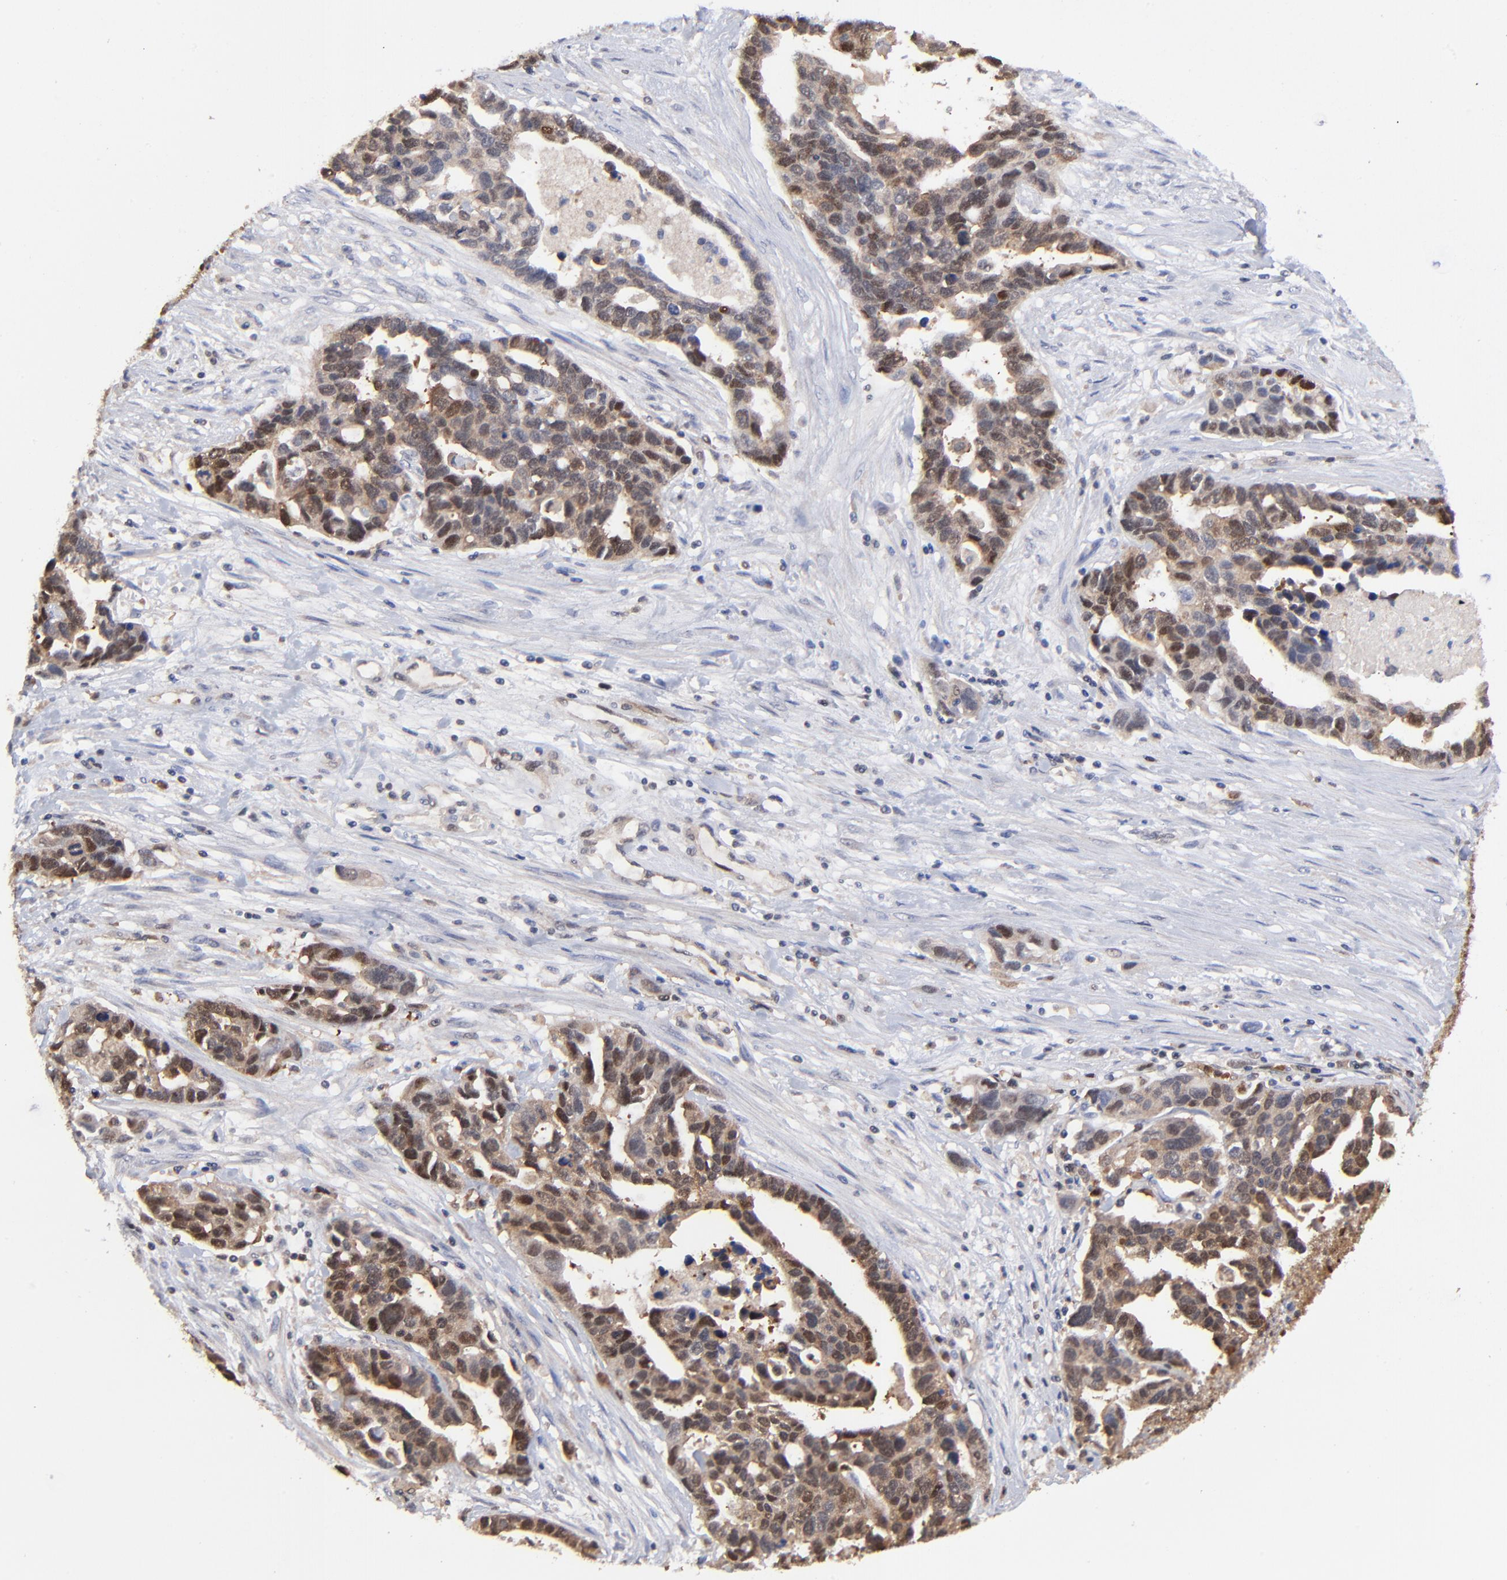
{"staining": {"intensity": "moderate", "quantity": ">75%", "location": "cytoplasmic/membranous,nuclear"}, "tissue": "ovarian cancer", "cell_type": "Tumor cells", "image_type": "cancer", "snomed": [{"axis": "morphology", "description": "Cystadenocarcinoma, serous, NOS"}, {"axis": "topography", "description": "Ovary"}], "caption": "Ovarian serous cystadenocarcinoma stained for a protein (brown) demonstrates moderate cytoplasmic/membranous and nuclear positive staining in about >75% of tumor cells.", "gene": "DCTPP1", "patient": {"sex": "female", "age": 54}}